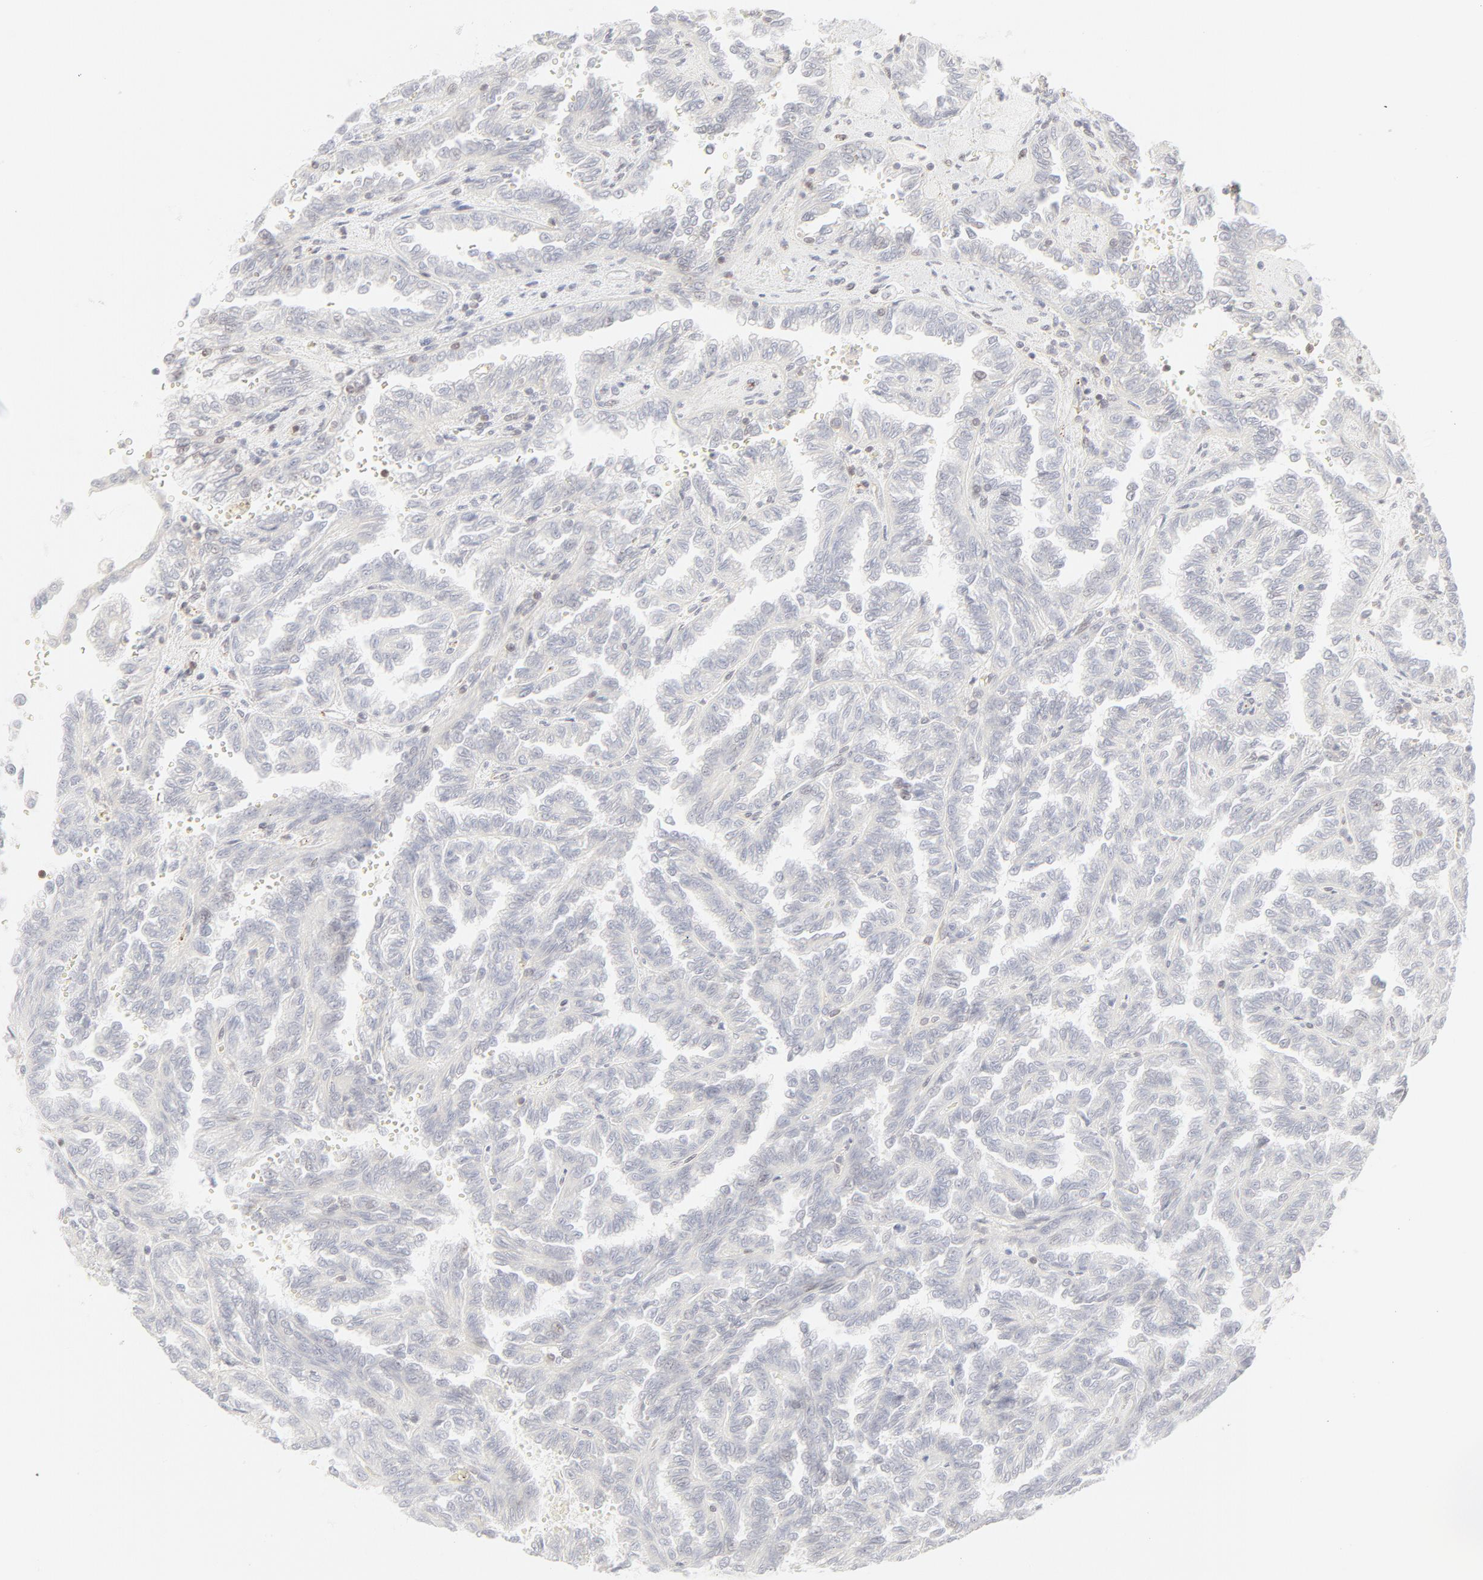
{"staining": {"intensity": "moderate", "quantity": "<25%", "location": "nuclear"}, "tissue": "renal cancer", "cell_type": "Tumor cells", "image_type": "cancer", "snomed": [{"axis": "morphology", "description": "Inflammation, NOS"}, {"axis": "morphology", "description": "Adenocarcinoma, NOS"}, {"axis": "topography", "description": "Kidney"}], "caption": "Human renal cancer (adenocarcinoma) stained with a protein marker displays moderate staining in tumor cells.", "gene": "PRKCB", "patient": {"sex": "male", "age": 68}}